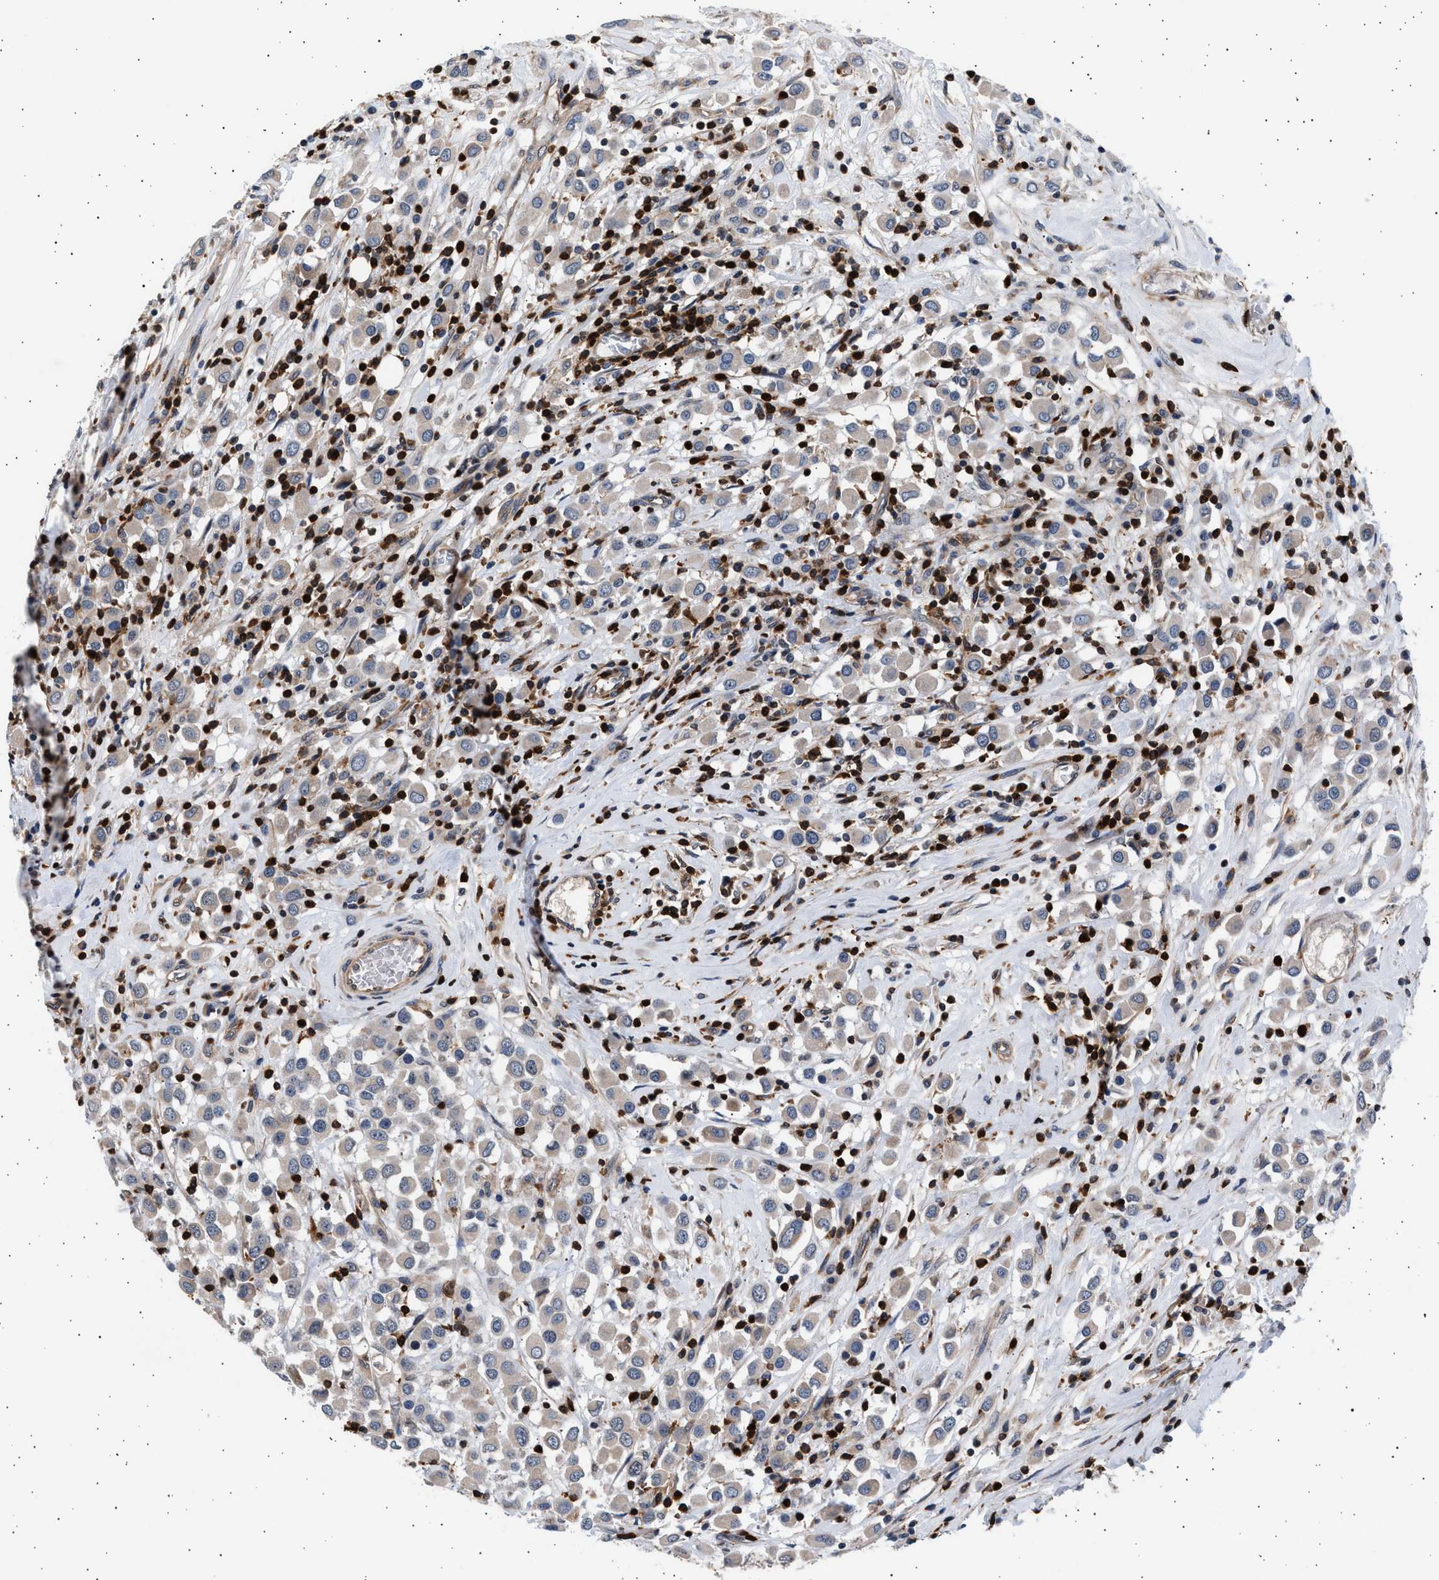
{"staining": {"intensity": "negative", "quantity": "none", "location": "none"}, "tissue": "breast cancer", "cell_type": "Tumor cells", "image_type": "cancer", "snomed": [{"axis": "morphology", "description": "Duct carcinoma"}, {"axis": "topography", "description": "Breast"}], "caption": "Photomicrograph shows no protein expression in tumor cells of breast cancer tissue.", "gene": "GRAP2", "patient": {"sex": "female", "age": 61}}